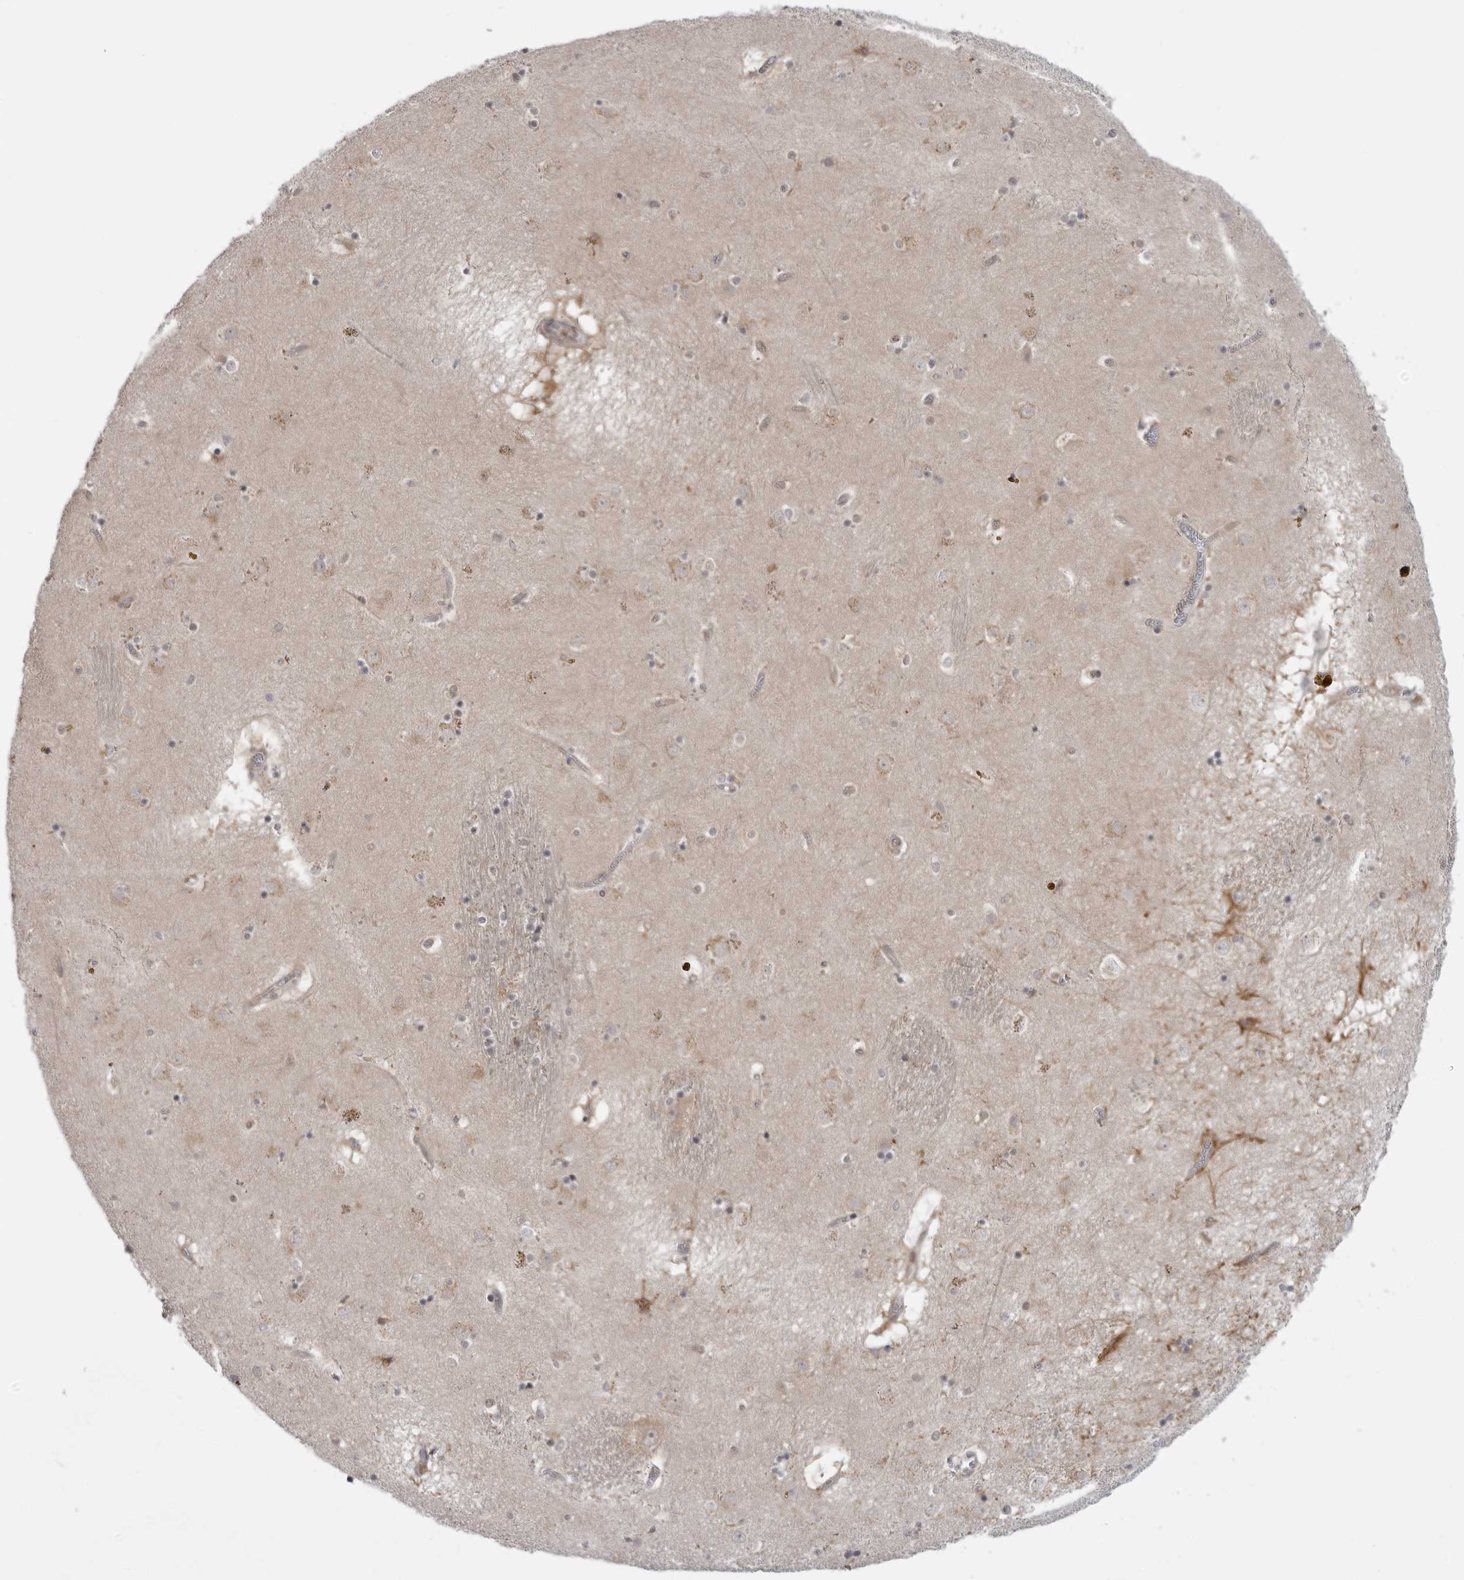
{"staining": {"intensity": "weak", "quantity": "<25%", "location": "cytoplasmic/membranous"}, "tissue": "caudate", "cell_type": "Glial cells", "image_type": "normal", "snomed": [{"axis": "morphology", "description": "Normal tissue, NOS"}, {"axis": "topography", "description": "Lateral ventricle wall"}], "caption": "Immunohistochemistry (IHC) of benign caudate displays no expression in glial cells.", "gene": "LRRC45", "patient": {"sex": "male", "age": 70}}